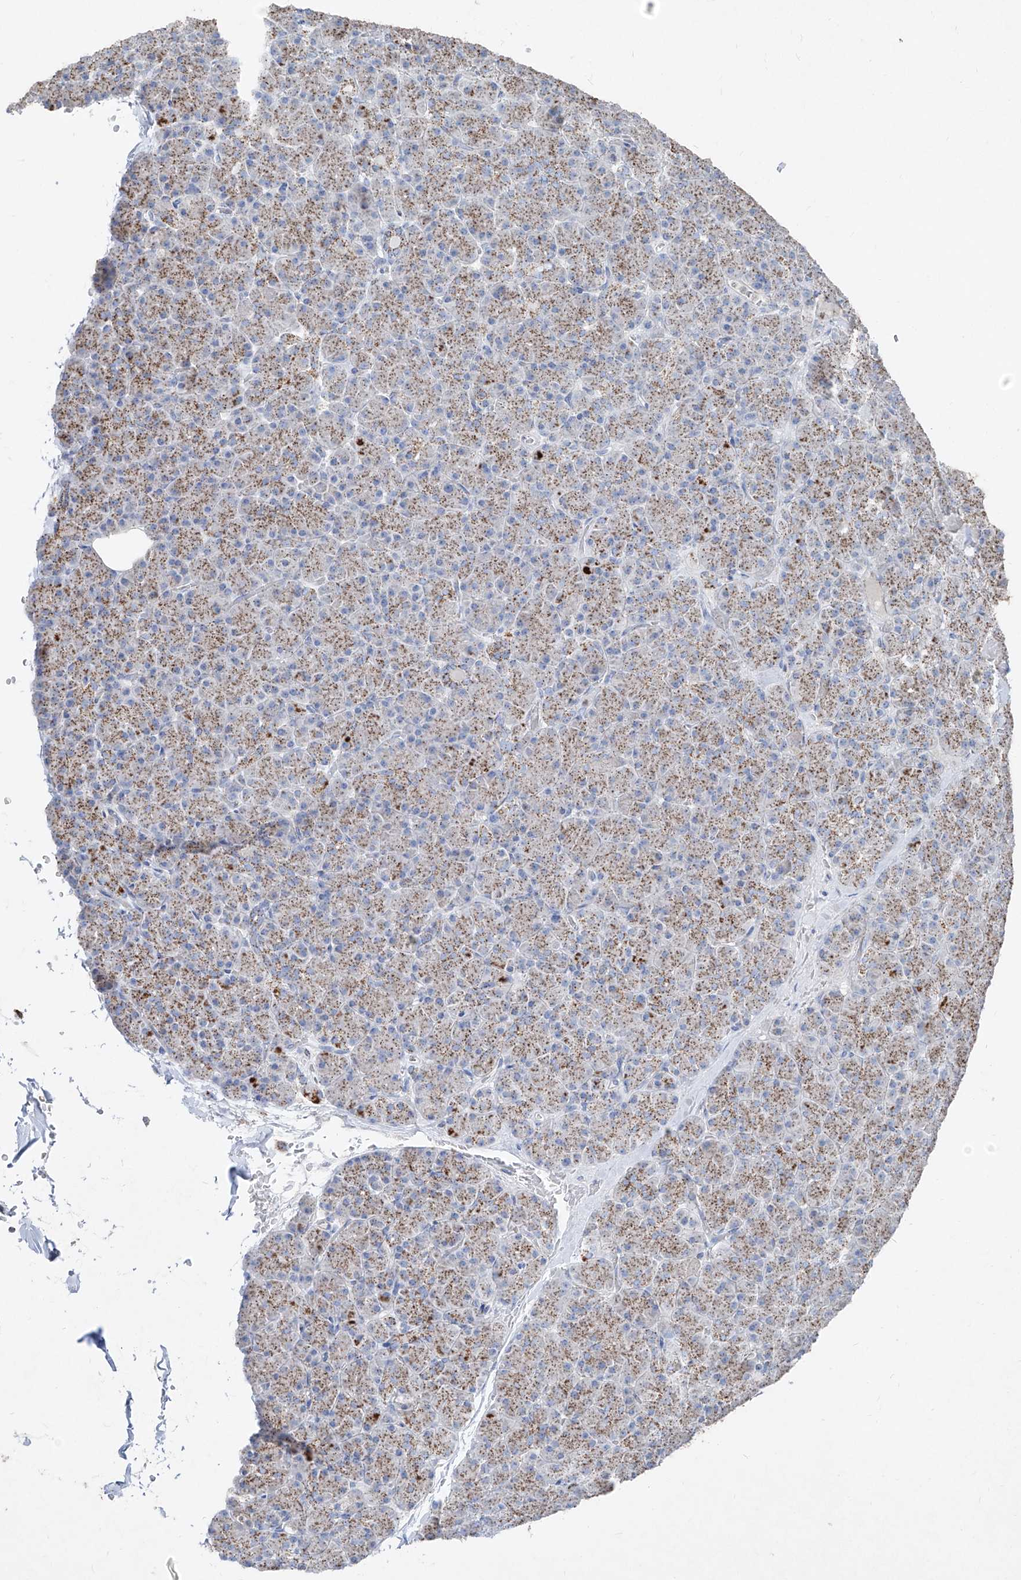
{"staining": {"intensity": "moderate", "quantity": ">75%", "location": "cytoplasmic/membranous"}, "tissue": "pancreas", "cell_type": "Exocrine glandular cells", "image_type": "normal", "snomed": [{"axis": "morphology", "description": "Normal tissue, NOS"}, {"axis": "topography", "description": "Pancreas"}], "caption": "This image reveals IHC staining of benign human pancreas, with medium moderate cytoplasmic/membranous staining in approximately >75% of exocrine glandular cells.", "gene": "ABCD3", "patient": {"sex": "female", "age": 43}}